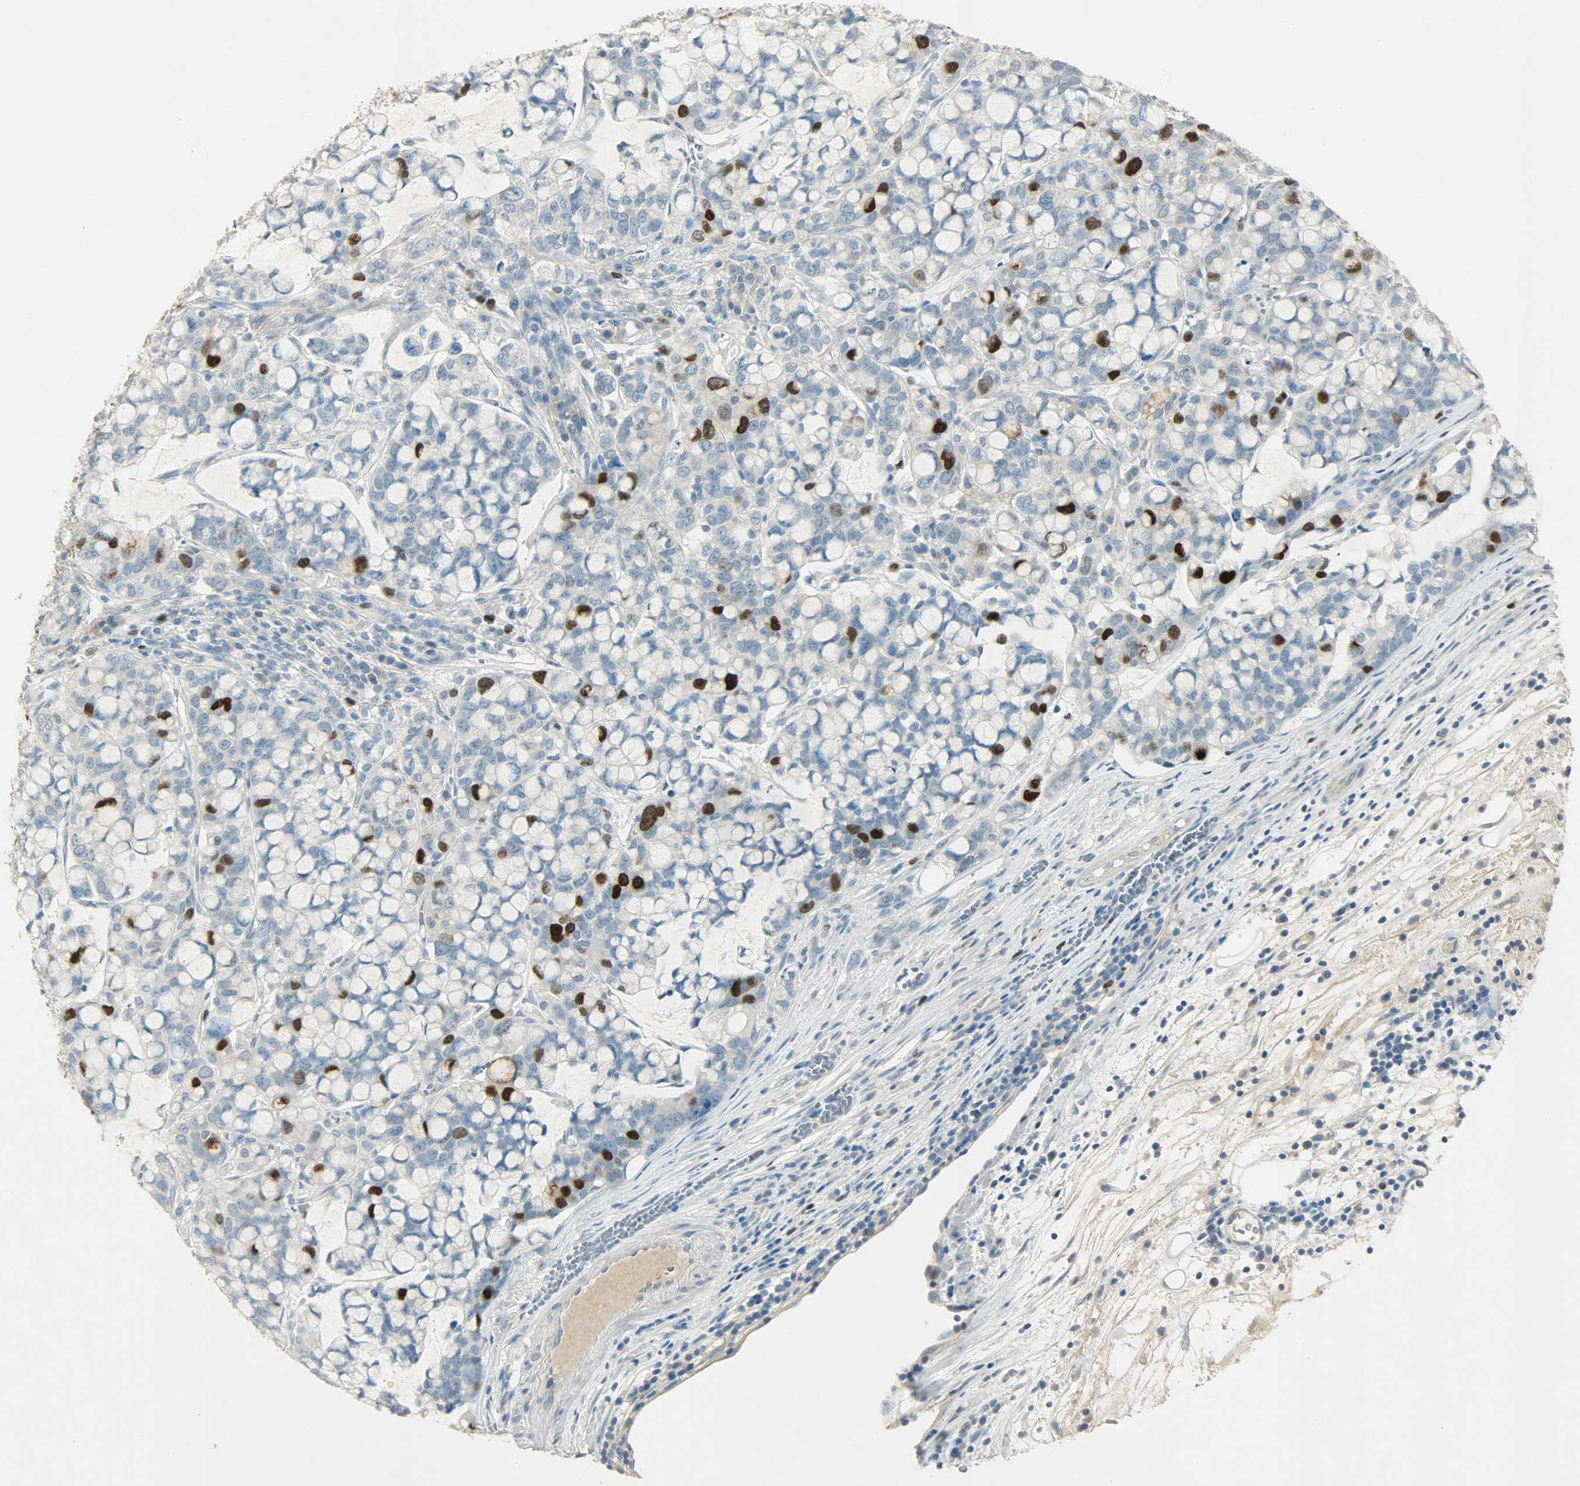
{"staining": {"intensity": "strong", "quantity": "<25%", "location": "nuclear"}, "tissue": "stomach cancer", "cell_type": "Tumor cells", "image_type": "cancer", "snomed": [{"axis": "morphology", "description": "Adenocarcinoma, NOS"}, {"axis": "topography", "description": "Stomach, lower"}], "caption": "Brown immunohistochemical staining in stomach cancer exhibits strong nuclear positivity in about <25% of tumor cells.", "gene": "TPX2", "patient": {"sex": "male", "age": 84}}